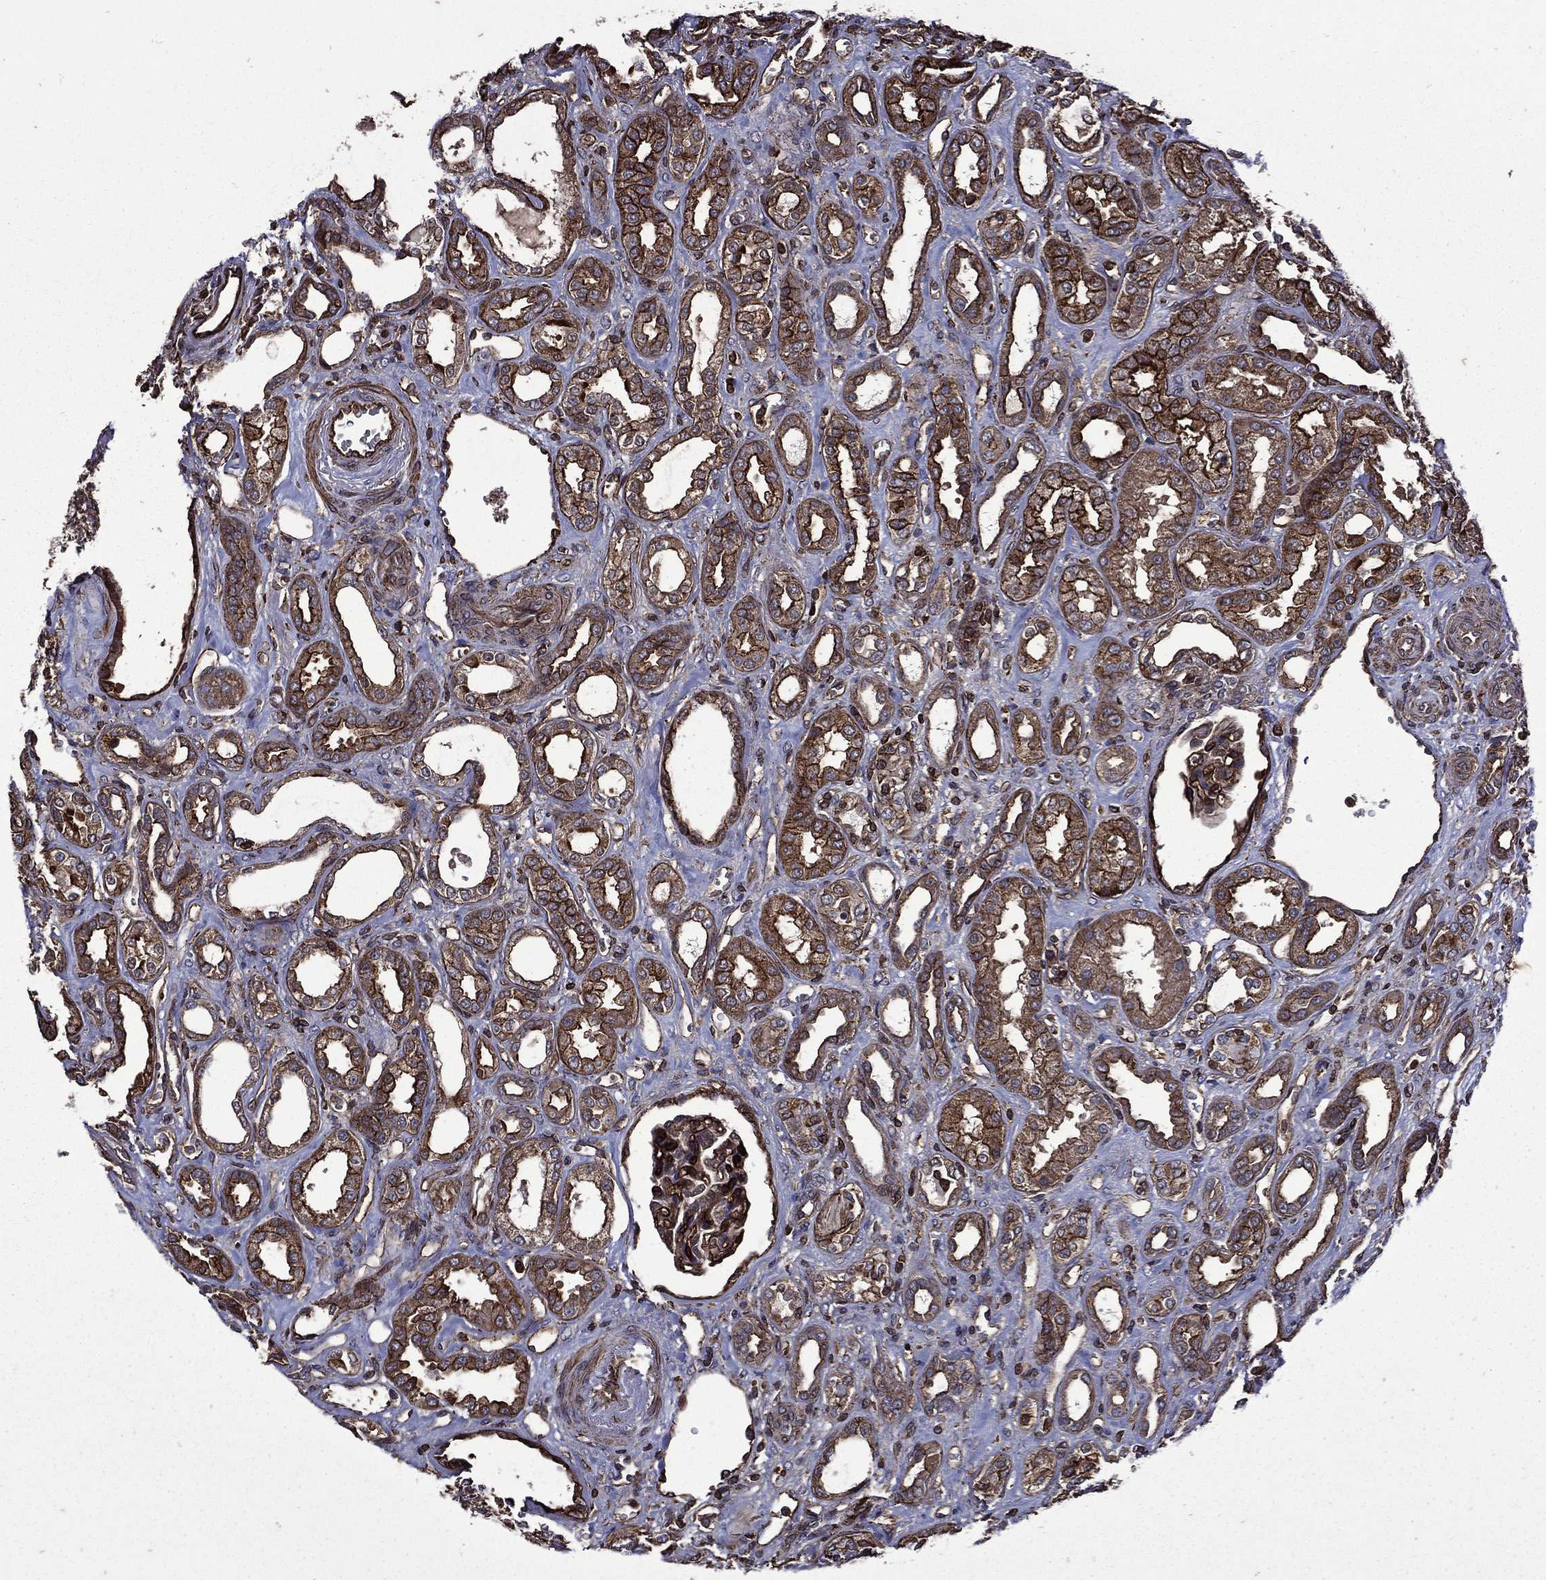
{"staining": {"intensity": "strong", "quantity": "25%-75%", "location": "cytoplasmic/membranous"}, "tissue": "renal cancer", "cell_type": "Tumor cells", "image_type": "cancer", "snomed": [{"axis": "morphology", "description": "Adenocarcinoma, NOS"}, {"axis": "topography", "description": "Kidney"}], "caption": "High-power microscopy captured an immunohistochemistry (IHC) image of renal cancer (adenocarcinoma), revealing strong cytoplasmic/membranous expression in approximately 25%-75% of tumor cells.", "gene": "PLPP3", "patient": {"sex": "male", "age": 63}}